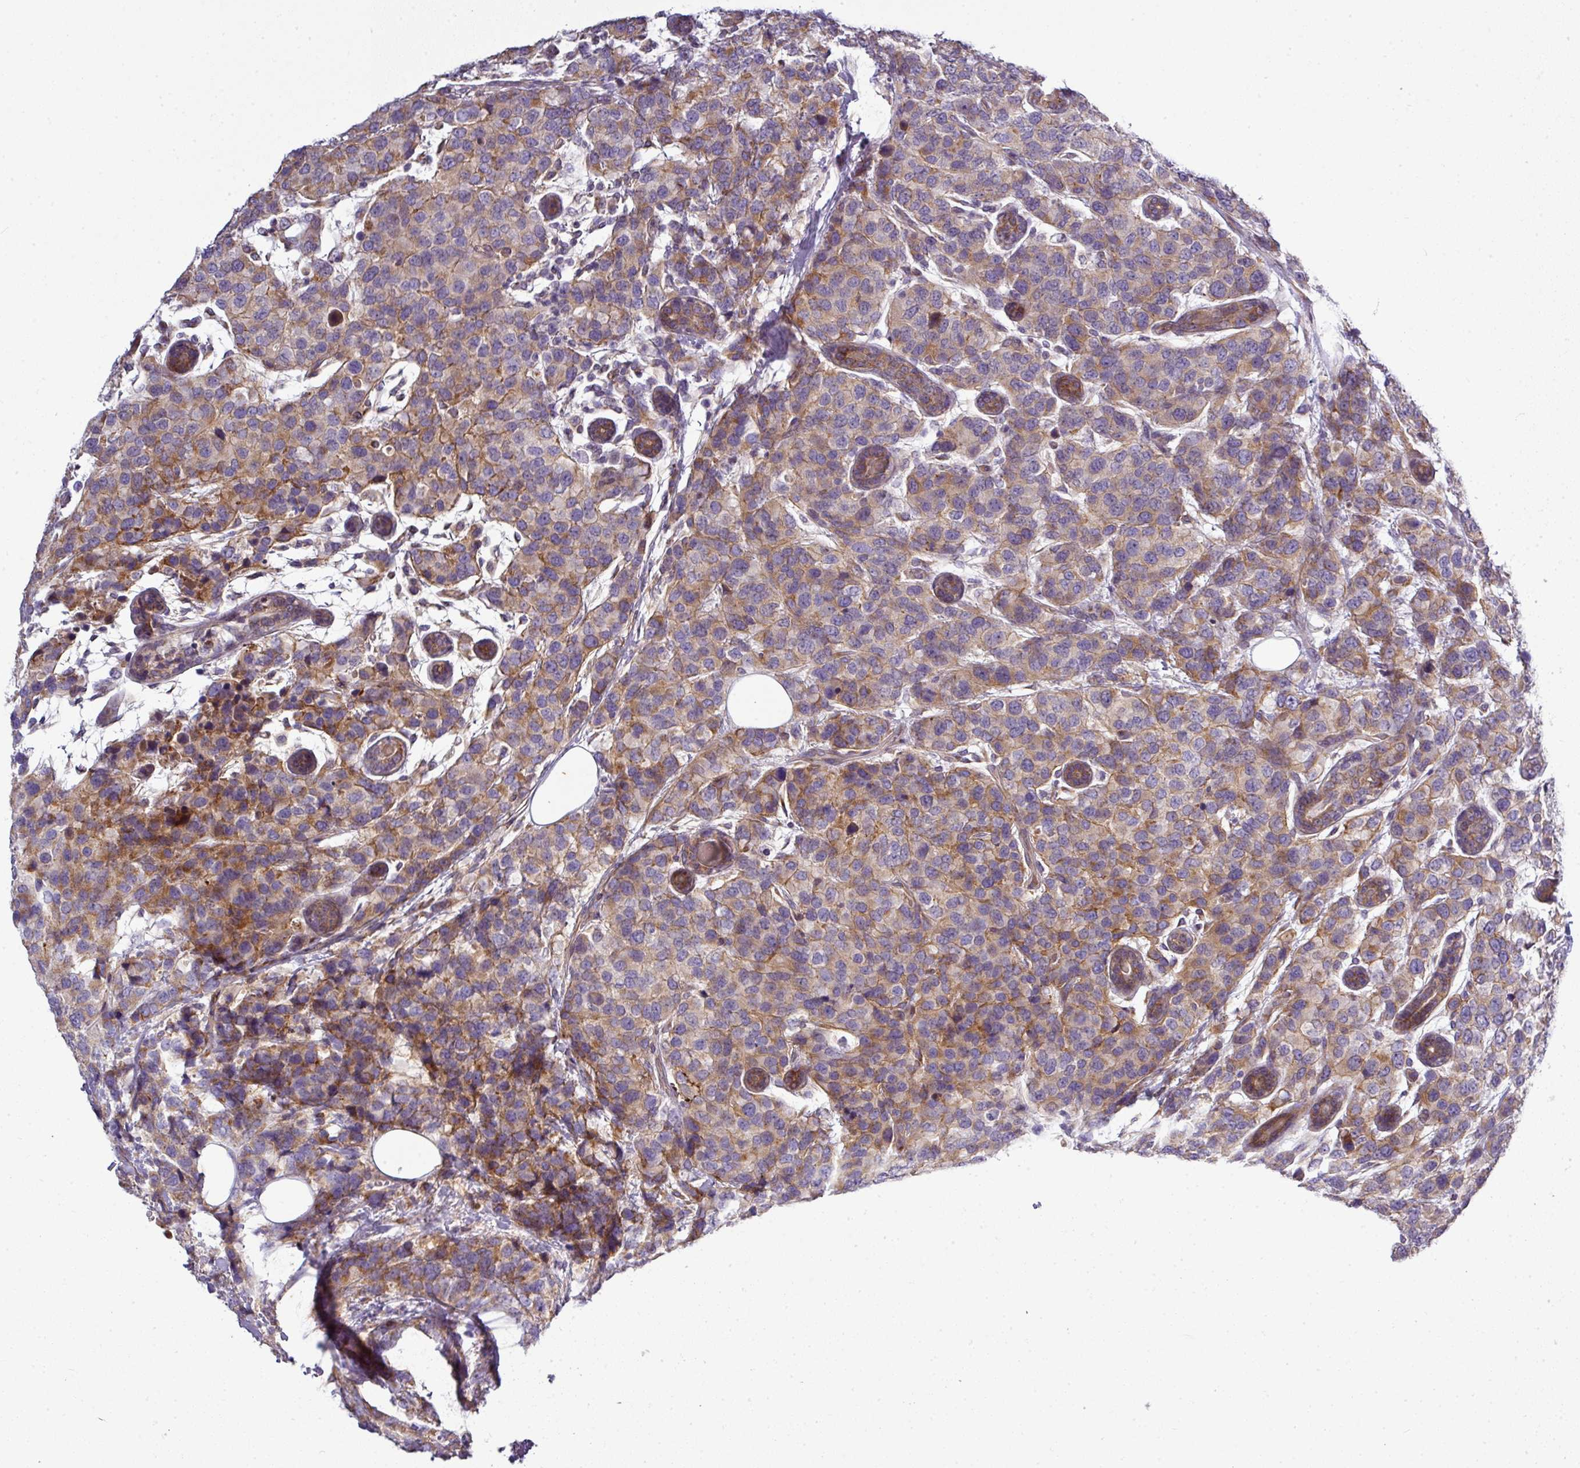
{"staining": {"intensity": "moderate", "quantity": "25%-75%", "location": "cytoplasmic/membranous"}, "tissue": "breast cancer", "cell_type": "Tumor cells", "image_type": "cancer", "snomed": [{"axis": "morphology", "description": "Lobular carcinoma"}, {"axis": "topography", "description": "Breast"}], "caption": "IHC of breast cancer (lobular carcinoma) exhibits medium levels of moderate cytoplasmic/membranous positivity in approximately 25%-75% of tumor cells.", "gene": "GAN", "patient": {"sex": "female", "age": 59}}